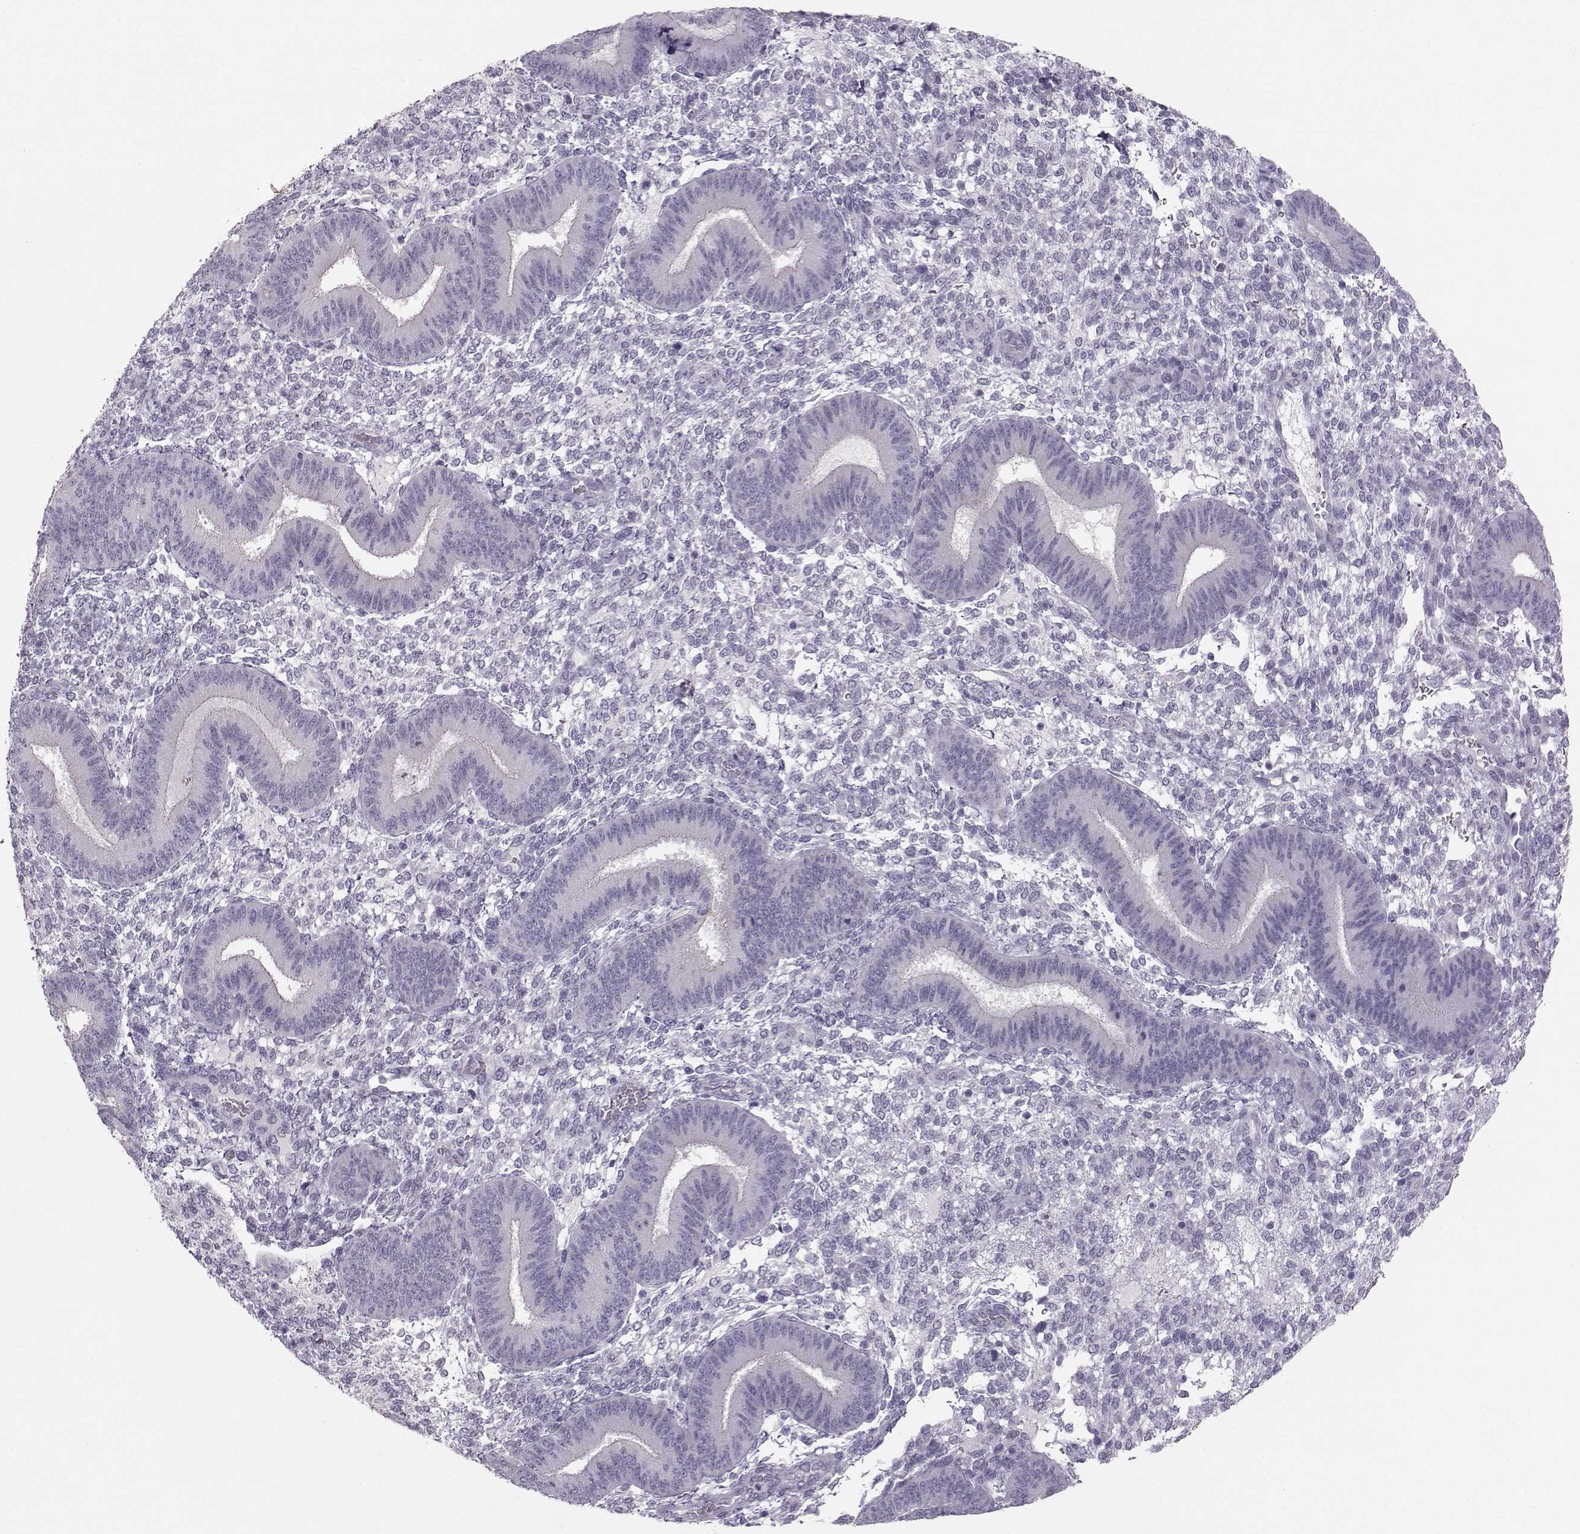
{"staining": {"intensity": "negative", "quantity": "none", "location": "none"}, "tissue": "endometrium", "cell_type": "Cells in endometrial stroma", "image_type": "normal", "snomed": [{"axis": "morphology", "description": "Normal tissue, NOS"}, {"axis": "topography", "description": "Endometrium"}], "caption": "This is an immunohistochemistry (IHC) micrograph of benign endometrium. There is no positivity in cells in endometrial stroma.", "gene": "PKP2", "patient": {"sex": "female", "age": 39}}